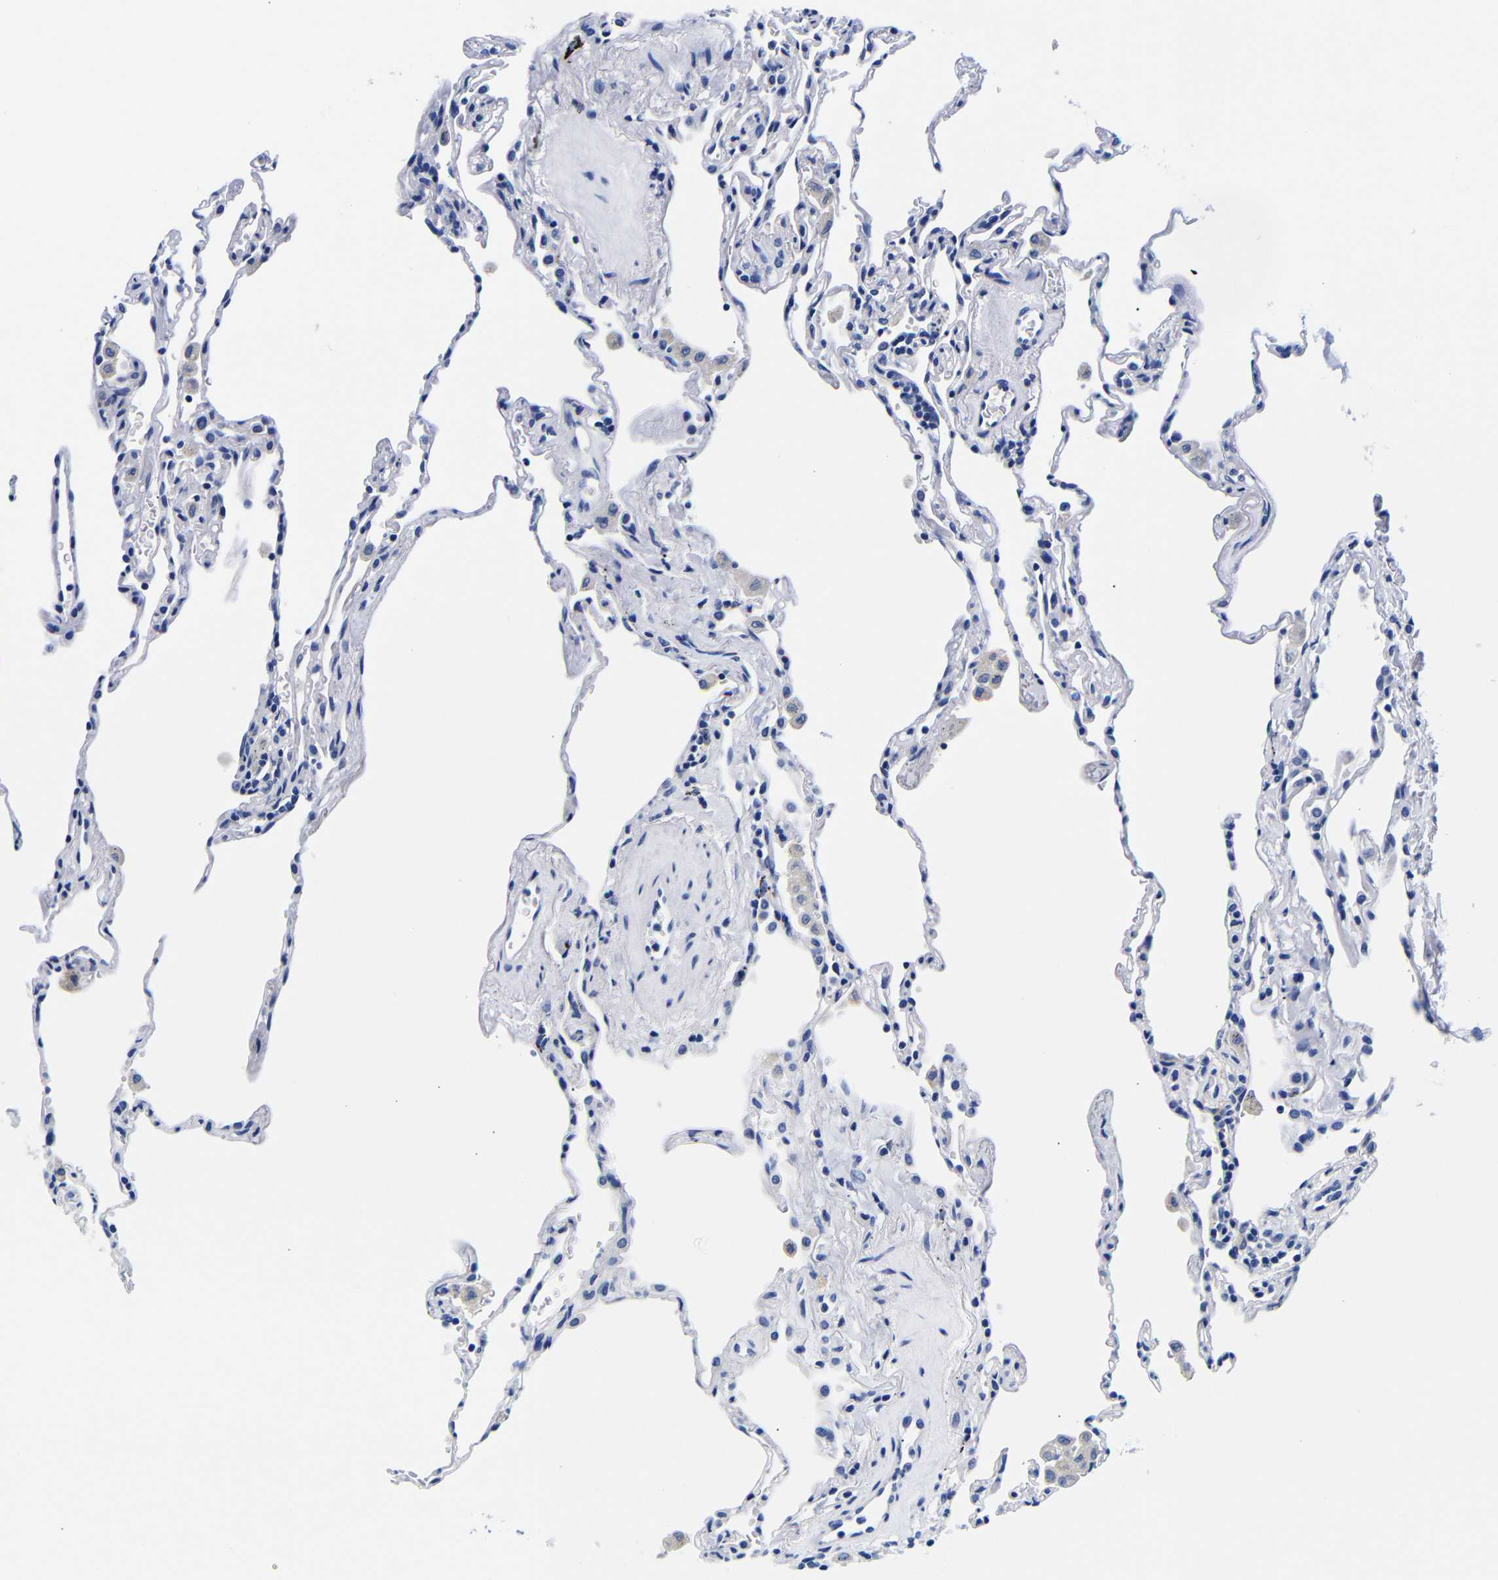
{"staining": {"intensity": "negative", "quantity": "none", "location": "none"}, "tissue": "lung", "cell_type": "Alveolar cells", "image_type": "normal", "snomed": [{"axis": "morphology", "description": "Normal tissue, NOS"}, {"axis": "topography", "description": "Lung"}], "caption": "Photomicrograph shows no significant protein staining in alveolar cells of normal lung.", "gene": "CLEC4G", "patient": {"sex": "male", "age": 59}}